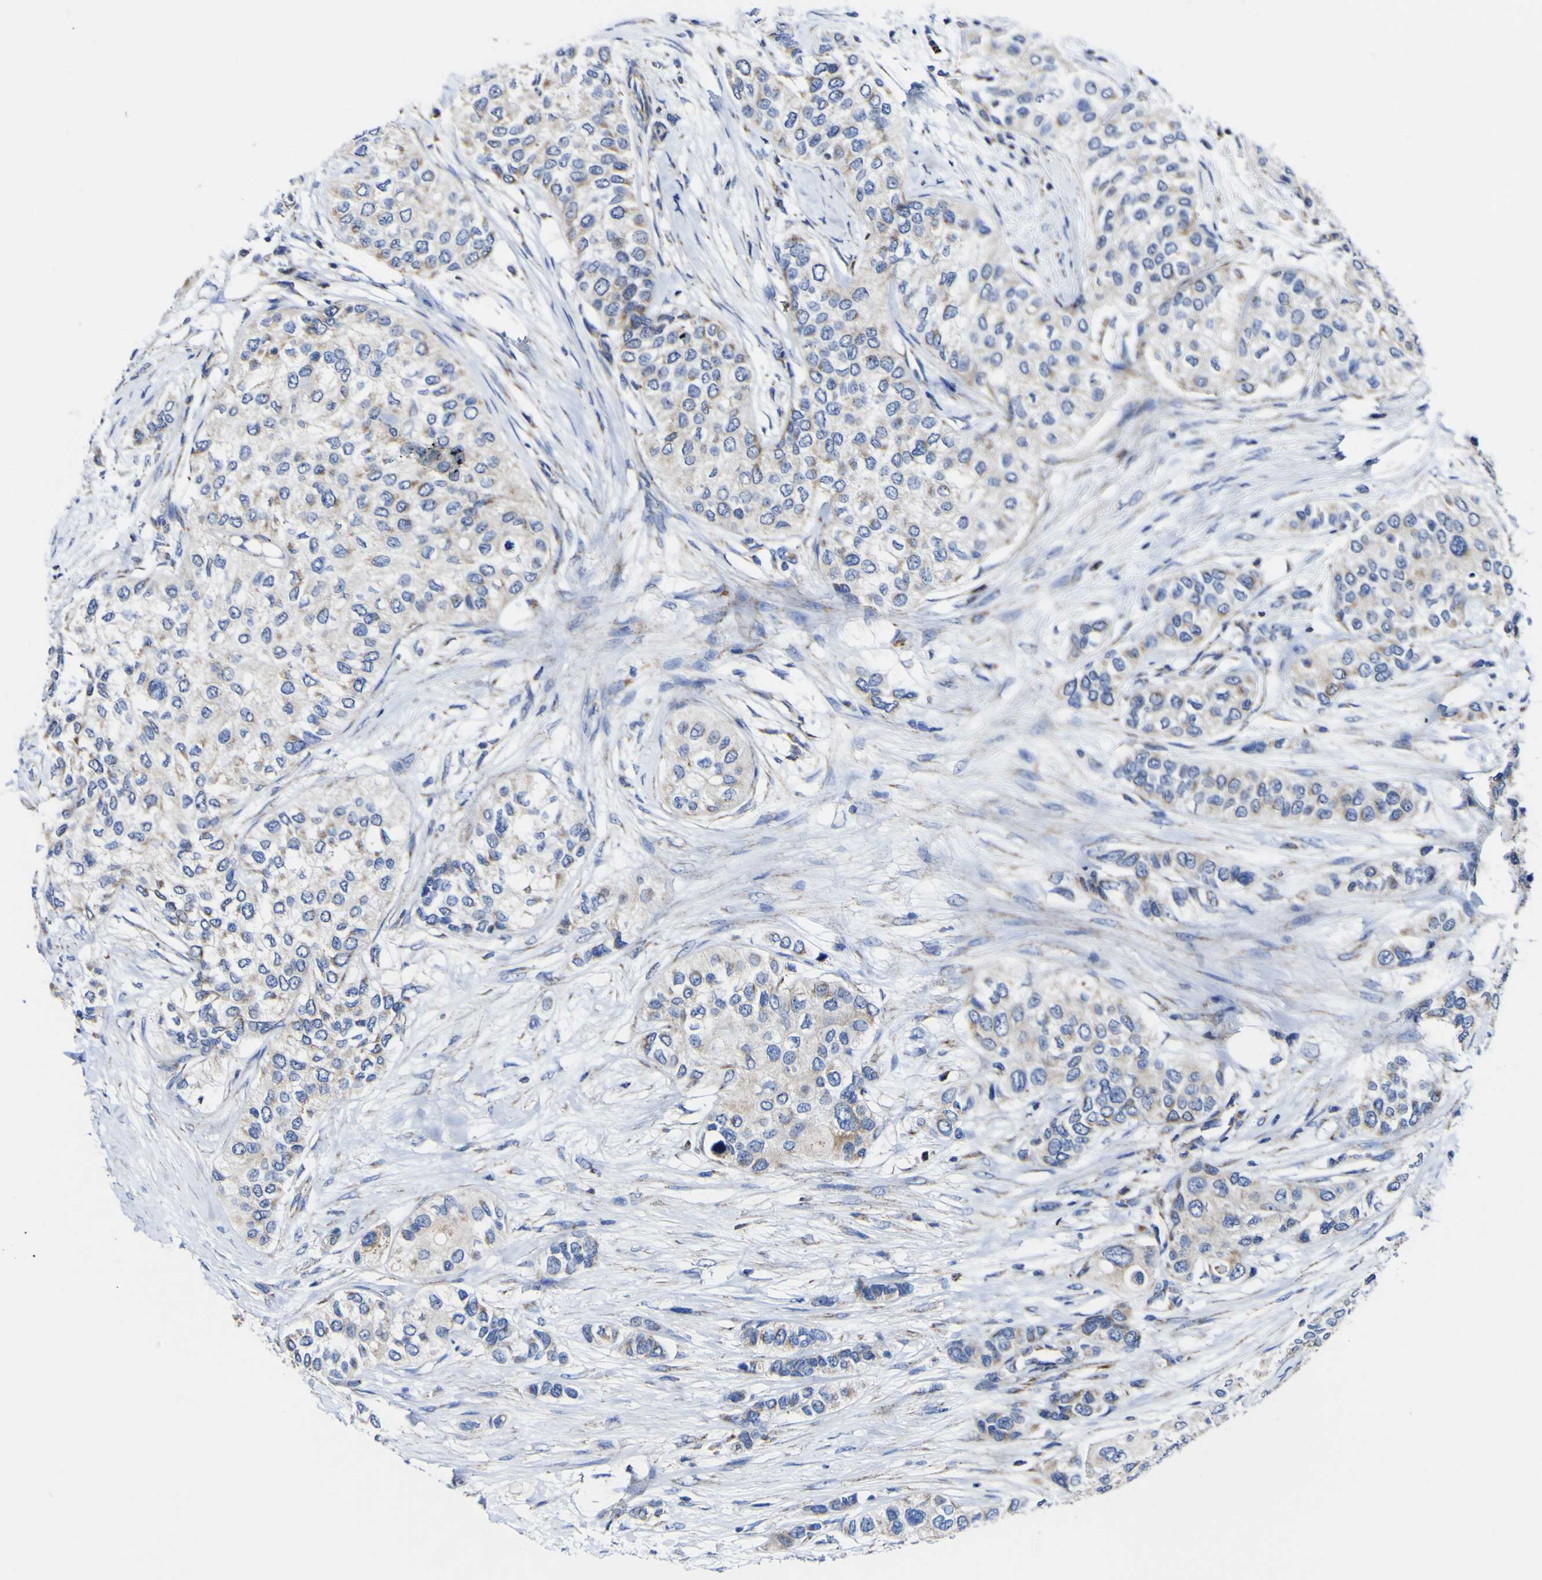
{"staining": {"intensity": "moderate", "quantity": "25%-75%", "location": "cytoplasmic/membranous"}, "tissue": "urothelial cancer", "cell_type": "Tumor cells", "image_type": "cancer", "snomed": [{"axis": "morphology", "description": "Urothelial carcinoma, High grade"}, {"axis": "topography", "description": "Urinary bladder"}], "caption": "Immunohistochemical staining of urothelial cancer reveals medium levels of moderate cytoplasmic/membranous expression in about 25%-75% of tumor cells.", "gene": "CCDC90B", "patient": {"sex": "female", "age": 56}}